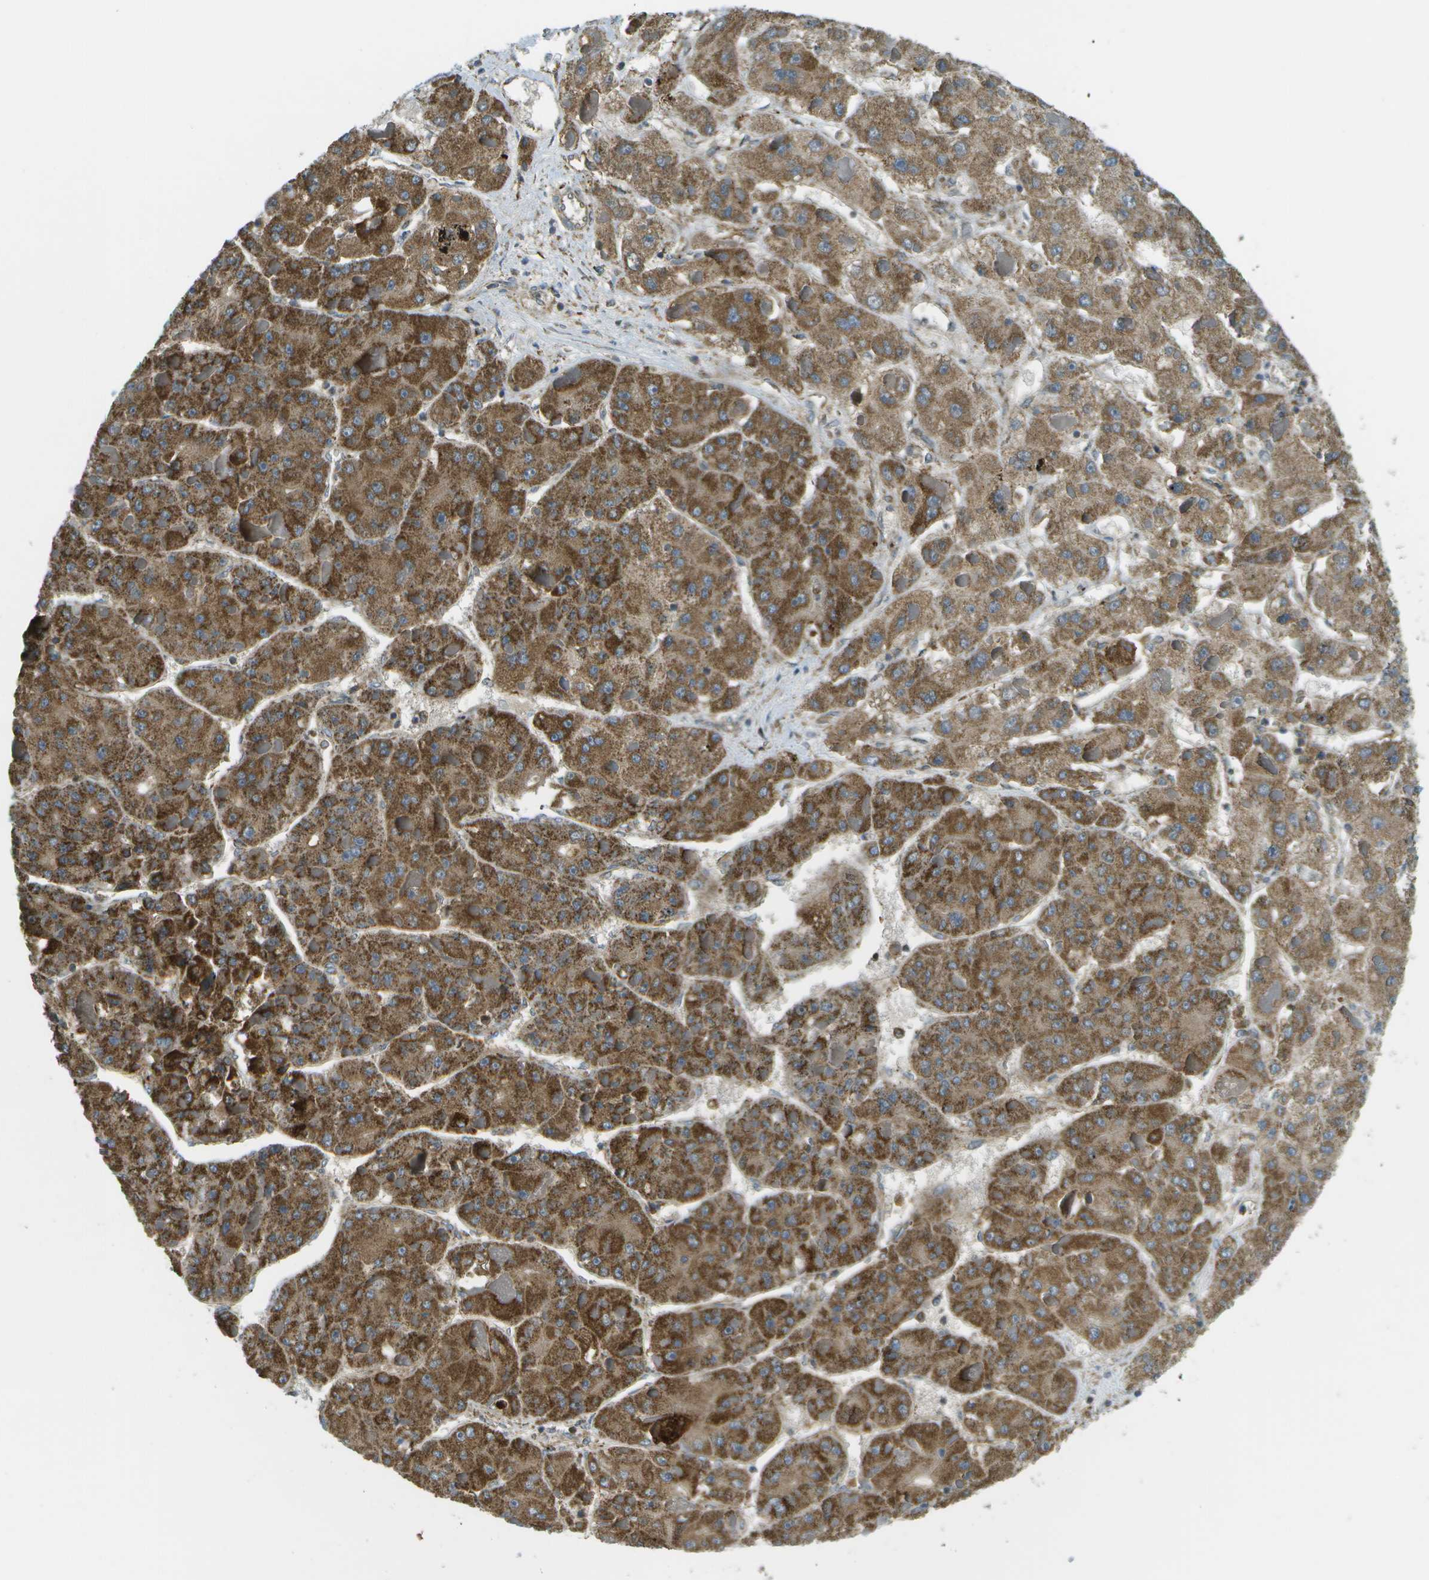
{"staining": {"intensity": "strong", "quantity": ">75%", "location": "cytoplasmic/membranous"}, "tissue": "liver cancer", "cell_type": "Tumor cells", "image_type": "cancer", "snomed": [{"axis": "morphology", "description": "Carcinoma, Hepatocellular, NOS"}, {"axis": "topography", "description": "Liver"}], "caption": "Hepatocellular carcinoma (liver) stained with a brown dye demonstrates strong cytoplasmic/membranous positive positivity in approximately >75% of tumor cells.", "gene": "USP30", "patient": {"sex": "female", "age": 73}}